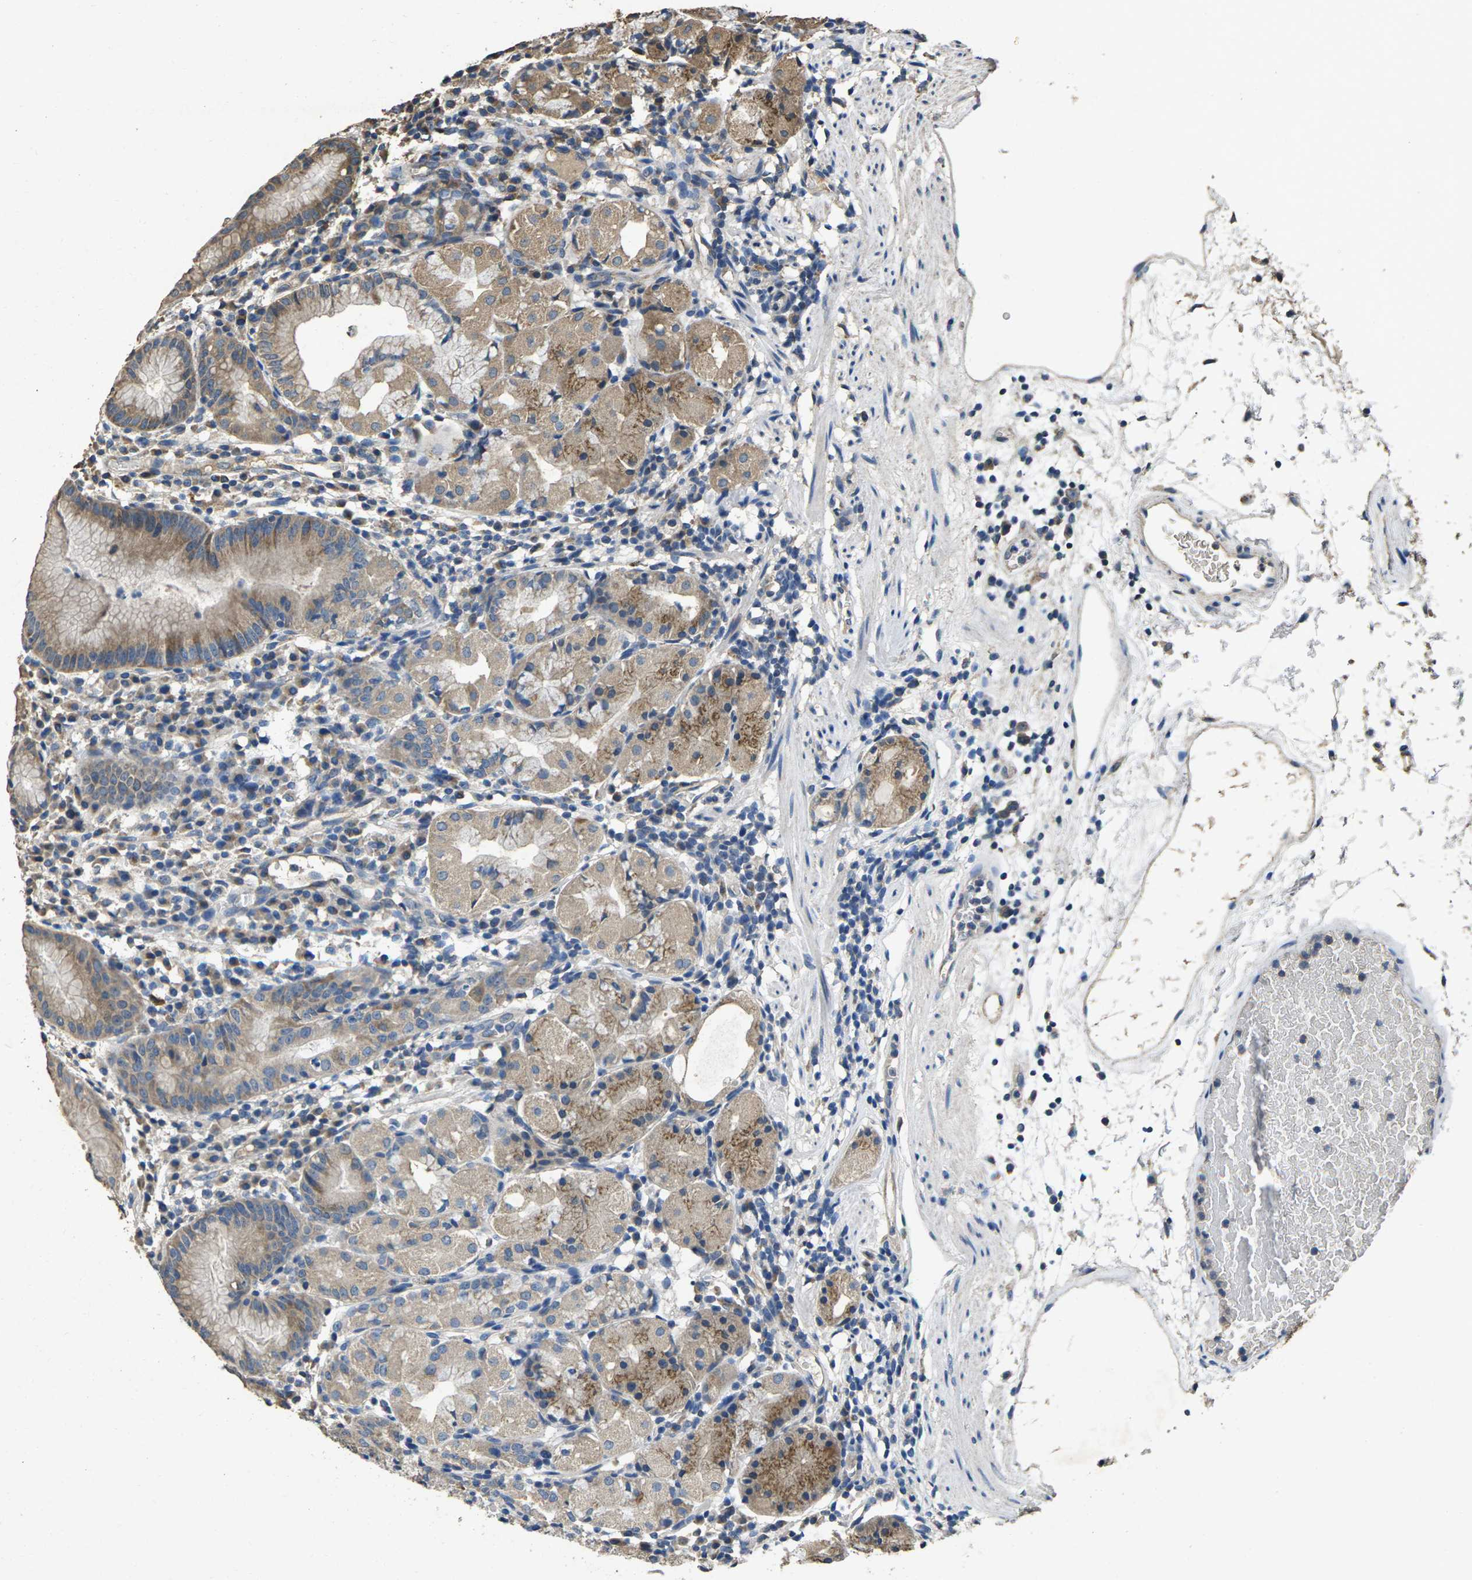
{"staining": {"intensity": "moderate", "quantity": "25%-75%", "location": "cytoplasmic/membranous"}, "tissue": "stomach", "cell_type": "Glandular cells", "image_type": "normal", "snomed": [{"axis": "morphology", "description": "Normal tissue, NOS"}, {"axis": "topography", "description": "Stomach"}, {"axis": "topography", "description": "Stomach, lower"}], "caption": "Immunohistochemistry (IHC) image of benign stomach: stomach stained using IHC shows medium levels of moderate protein expression localized specifically in the cytoplasmic/membranous of glandular cells, appearing as a cytoplasmic/membranous brown color.", "gene": "B4GAT1", "patient": {"sex": "female", "age": 75}}